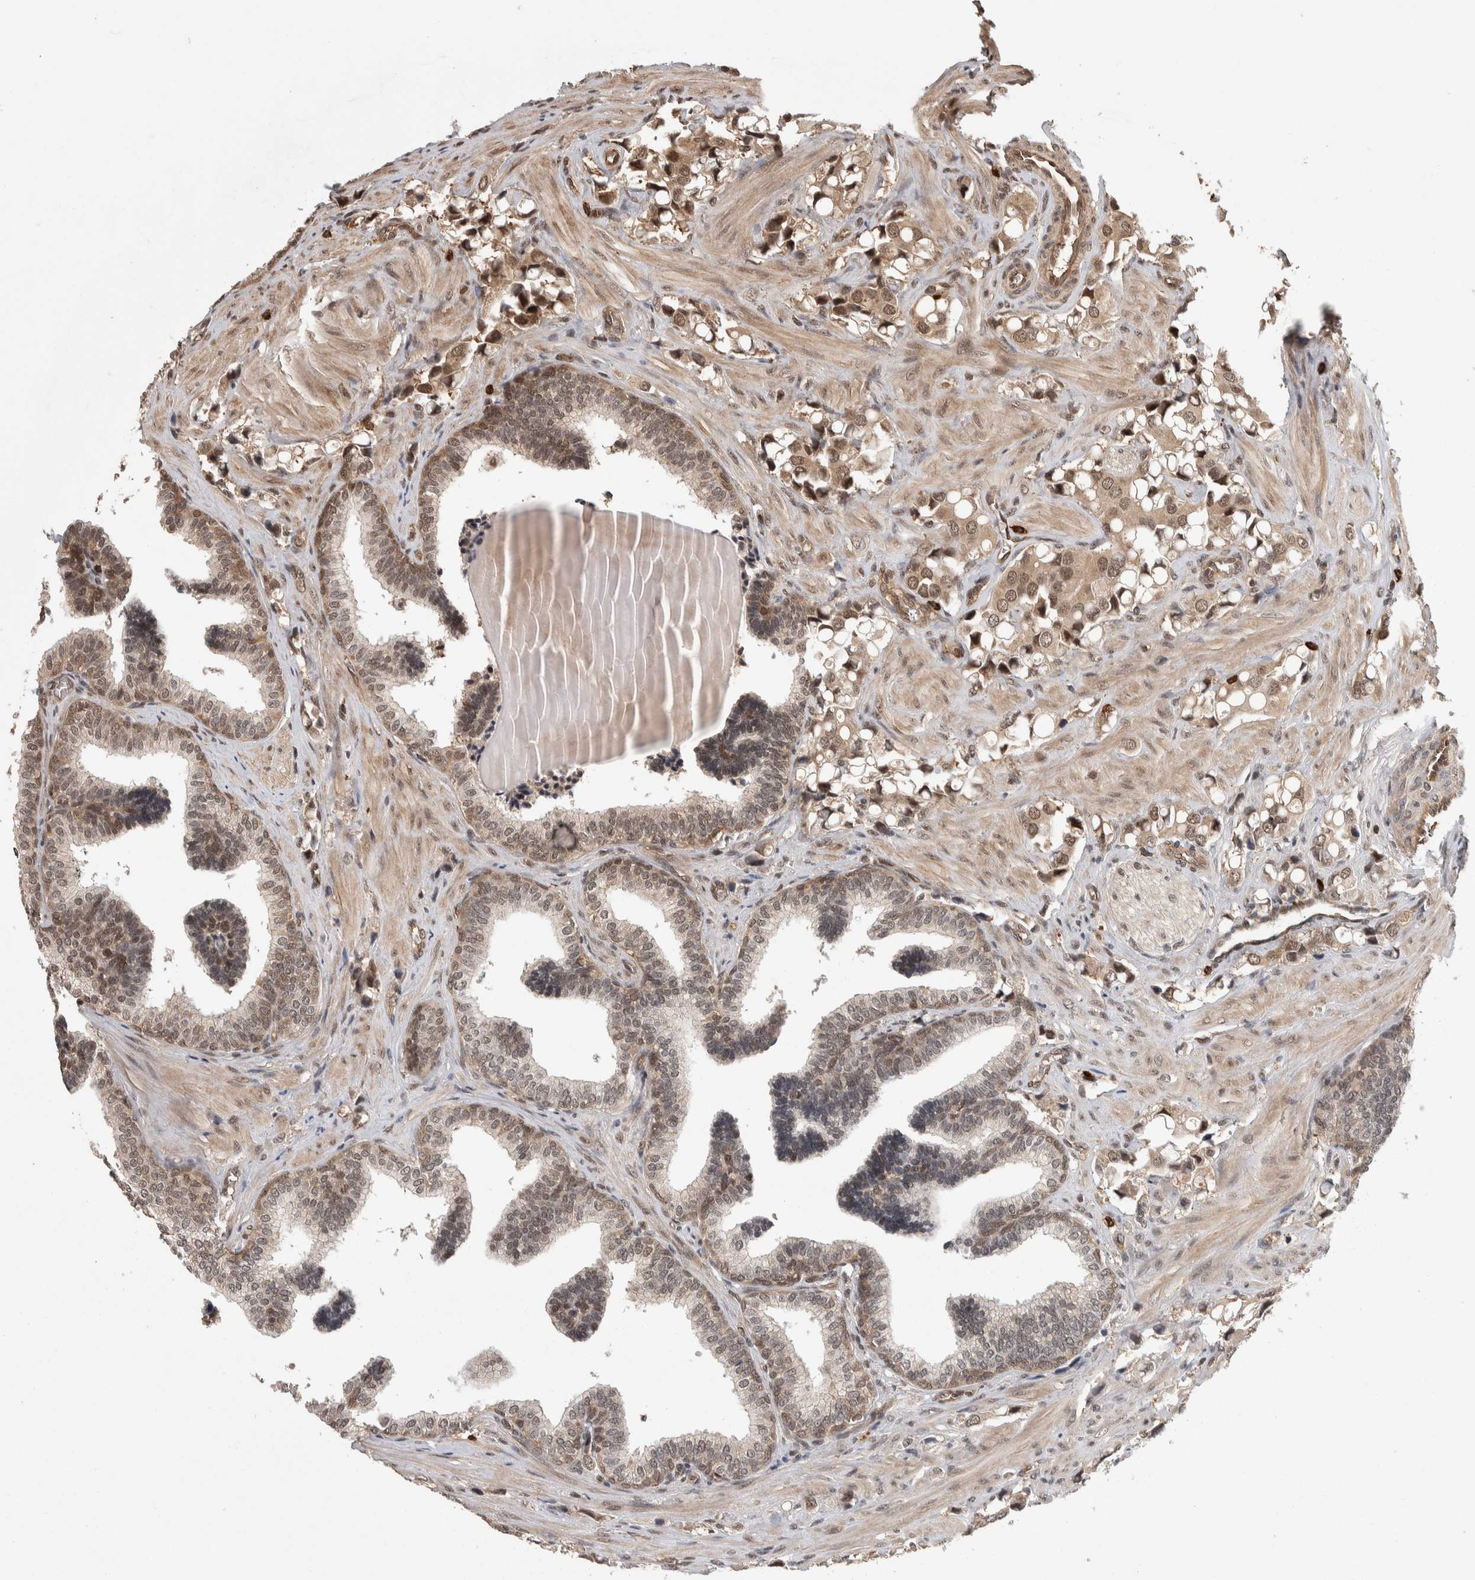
{"staining": {"intensity": "moderate", "quantity": ">75%", "location": "cytoplasmic/membranous,nuclear"}, "tissue": "prostate cancer", "cell_type": "Tumor cells", "image_type": "cancer", "snomed": [{"axis": "morphology", "description": "Adenocarcinoma, High grade"}, {"axis": "topography", "description": "Prostate"}], "caption": "High-grade adenocarcinoma (prostate) was stained to show a protein in brown. There is medium levels of moderate cytoplasmic/membranous and nuclear positivity in about >75% of tumor cells. The staining was performed using DAB to visualize the protein expression in brown, while the nuclei were stained in blue with hematoxylin (Magnification: 20x).", "gene": "ZNF592", "patient": {"sex": "male", "age": 52}}